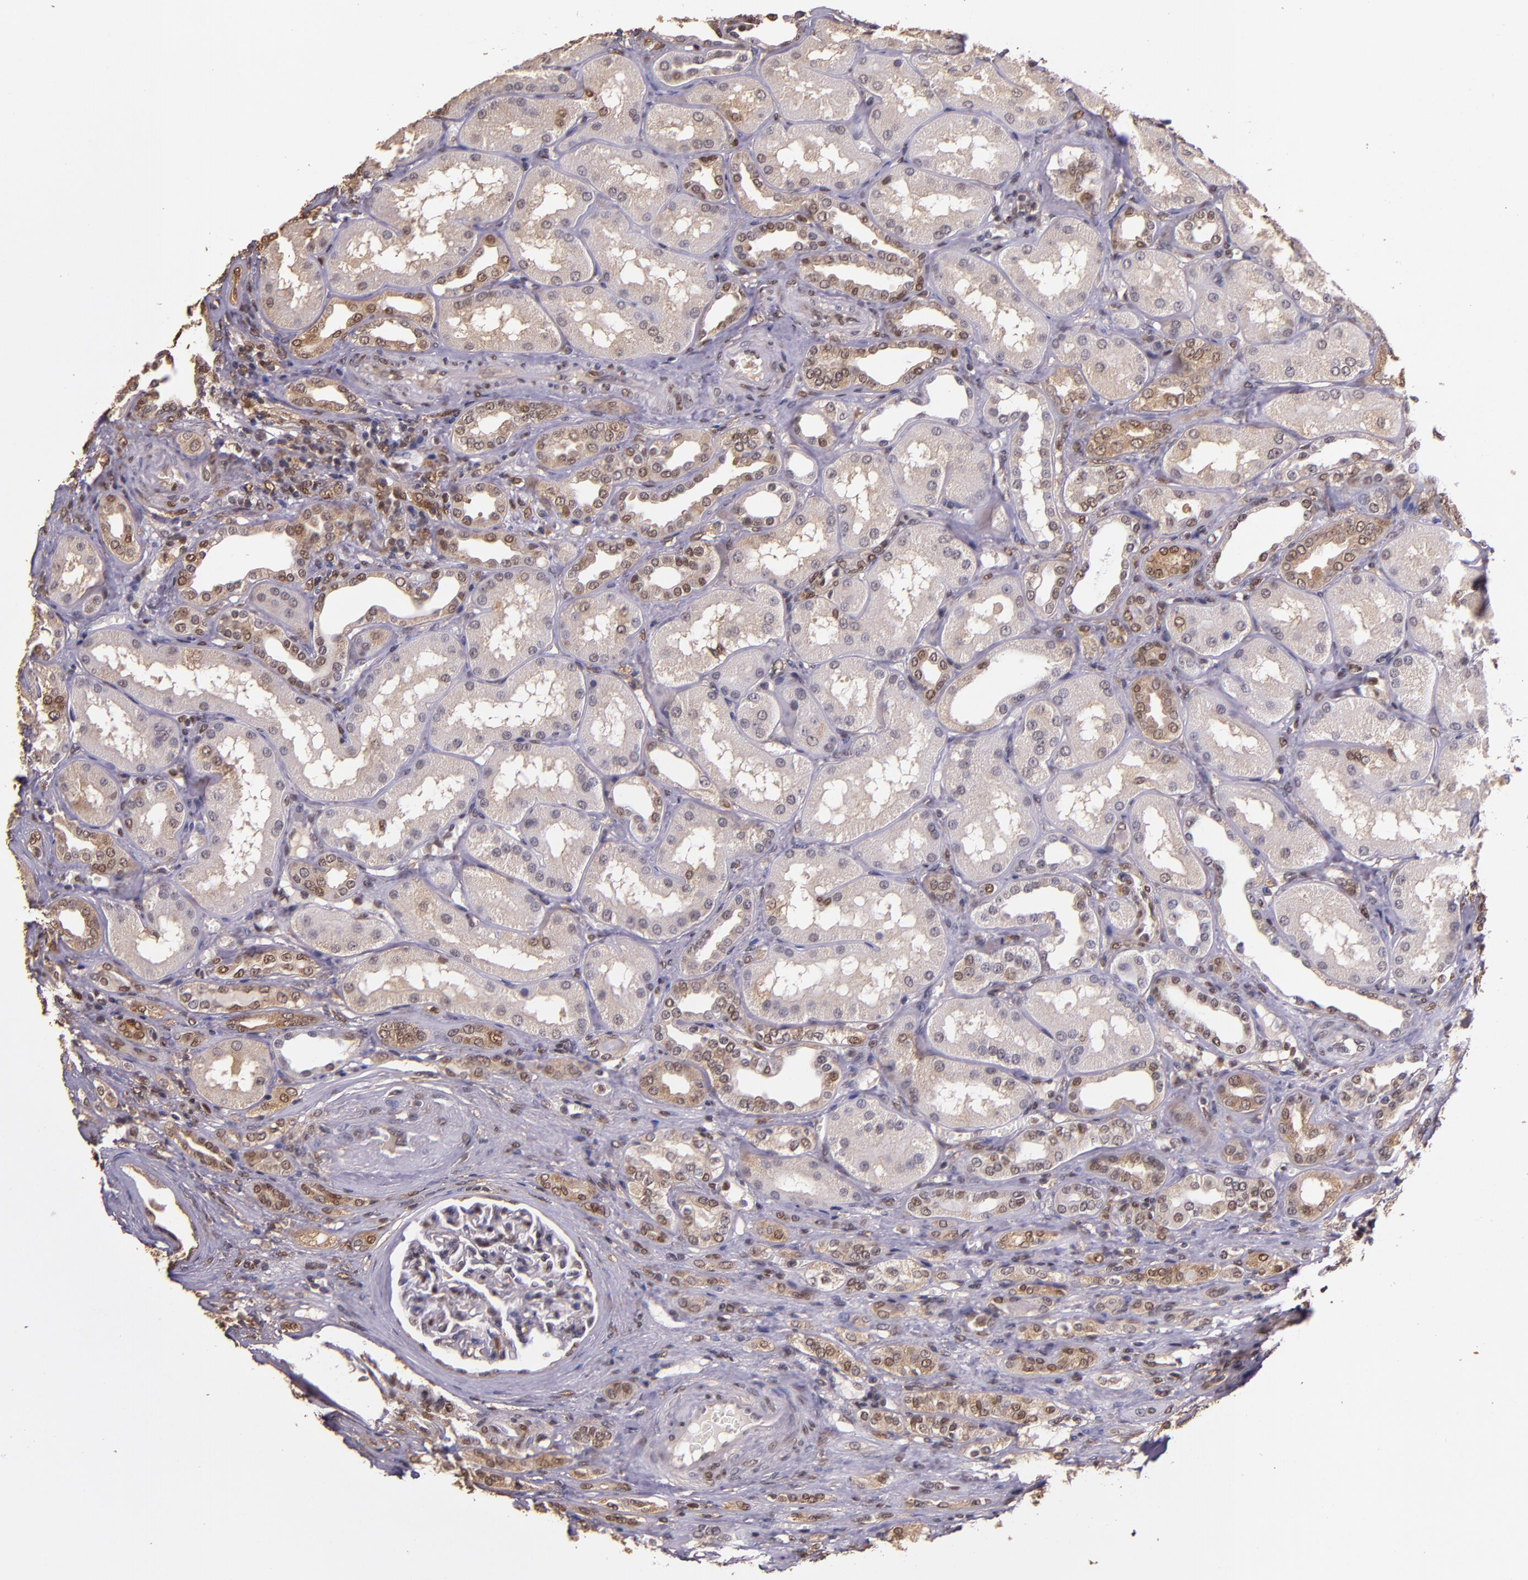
{"staining": {"intensity": "strong", "quantity": ">75%", "location": "cytoplasmic/membranous,nuclear"}, "tissue": "renal cancer", "cell_type": "Tumor cells", "image_type": "cancer", "snomed": [{"axis": "morphology", "description": "Adenocarcinoma, NOS"}, {"axis": "topography", "description": "Kidney"}], "caption": "The histopathology image displays immunohistochemical staining of adenocarcinoma (renal). There is strong cytoplasmic/membranous and nuclear staining is appreciated in about >75% of tumor cells.", "gene": "STAT6", "patient": {"sex": "male", "age": 46}}